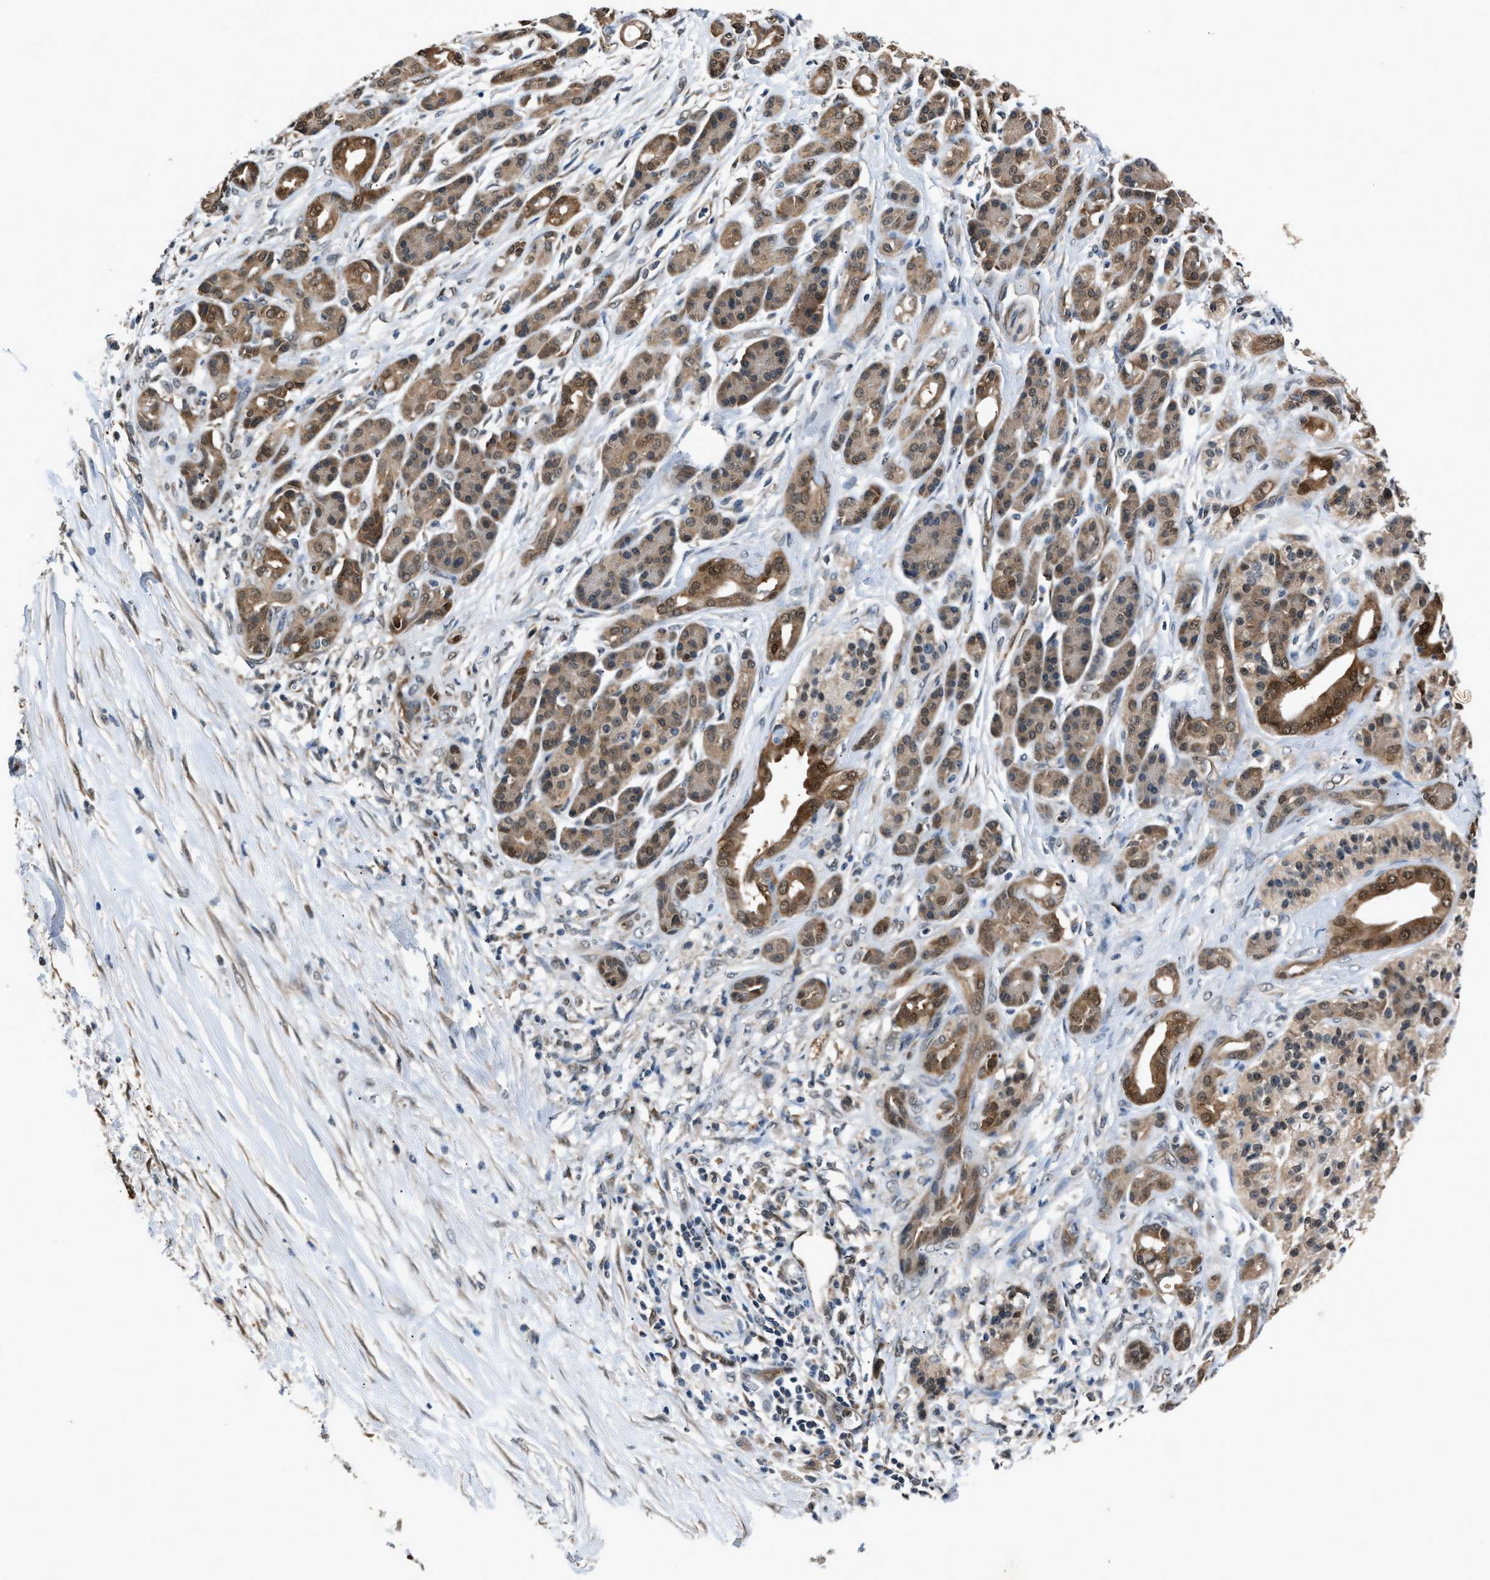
{"staining": {"intensity": "moderate", "quantity": "25%-75%", "location": "cytoplasmic/membranous,nuclear"}, "tissue": "pancreatic cancer", "cell_type": "Tumor cells", "image_type": "cancer", "snomed": [{"axis": "morphology", "description": "Adenocarcinoma, NOS"}, {"axis": "topography", "description": "Pancreas"}], "caption": "High-magnification brightfield microscopy of pancreatic adenocarcinoma stained with DAB (3,3'-diaminobenzidine) (brown) and counterstained with hematoxylin (blue). tumor cells exhibit moderate cytoplasmic/membranous and nuclear expression is seen in about25%-75% of cells.", "gene": "TP53I3", "patient": {"sex": "male", "age": 59}}